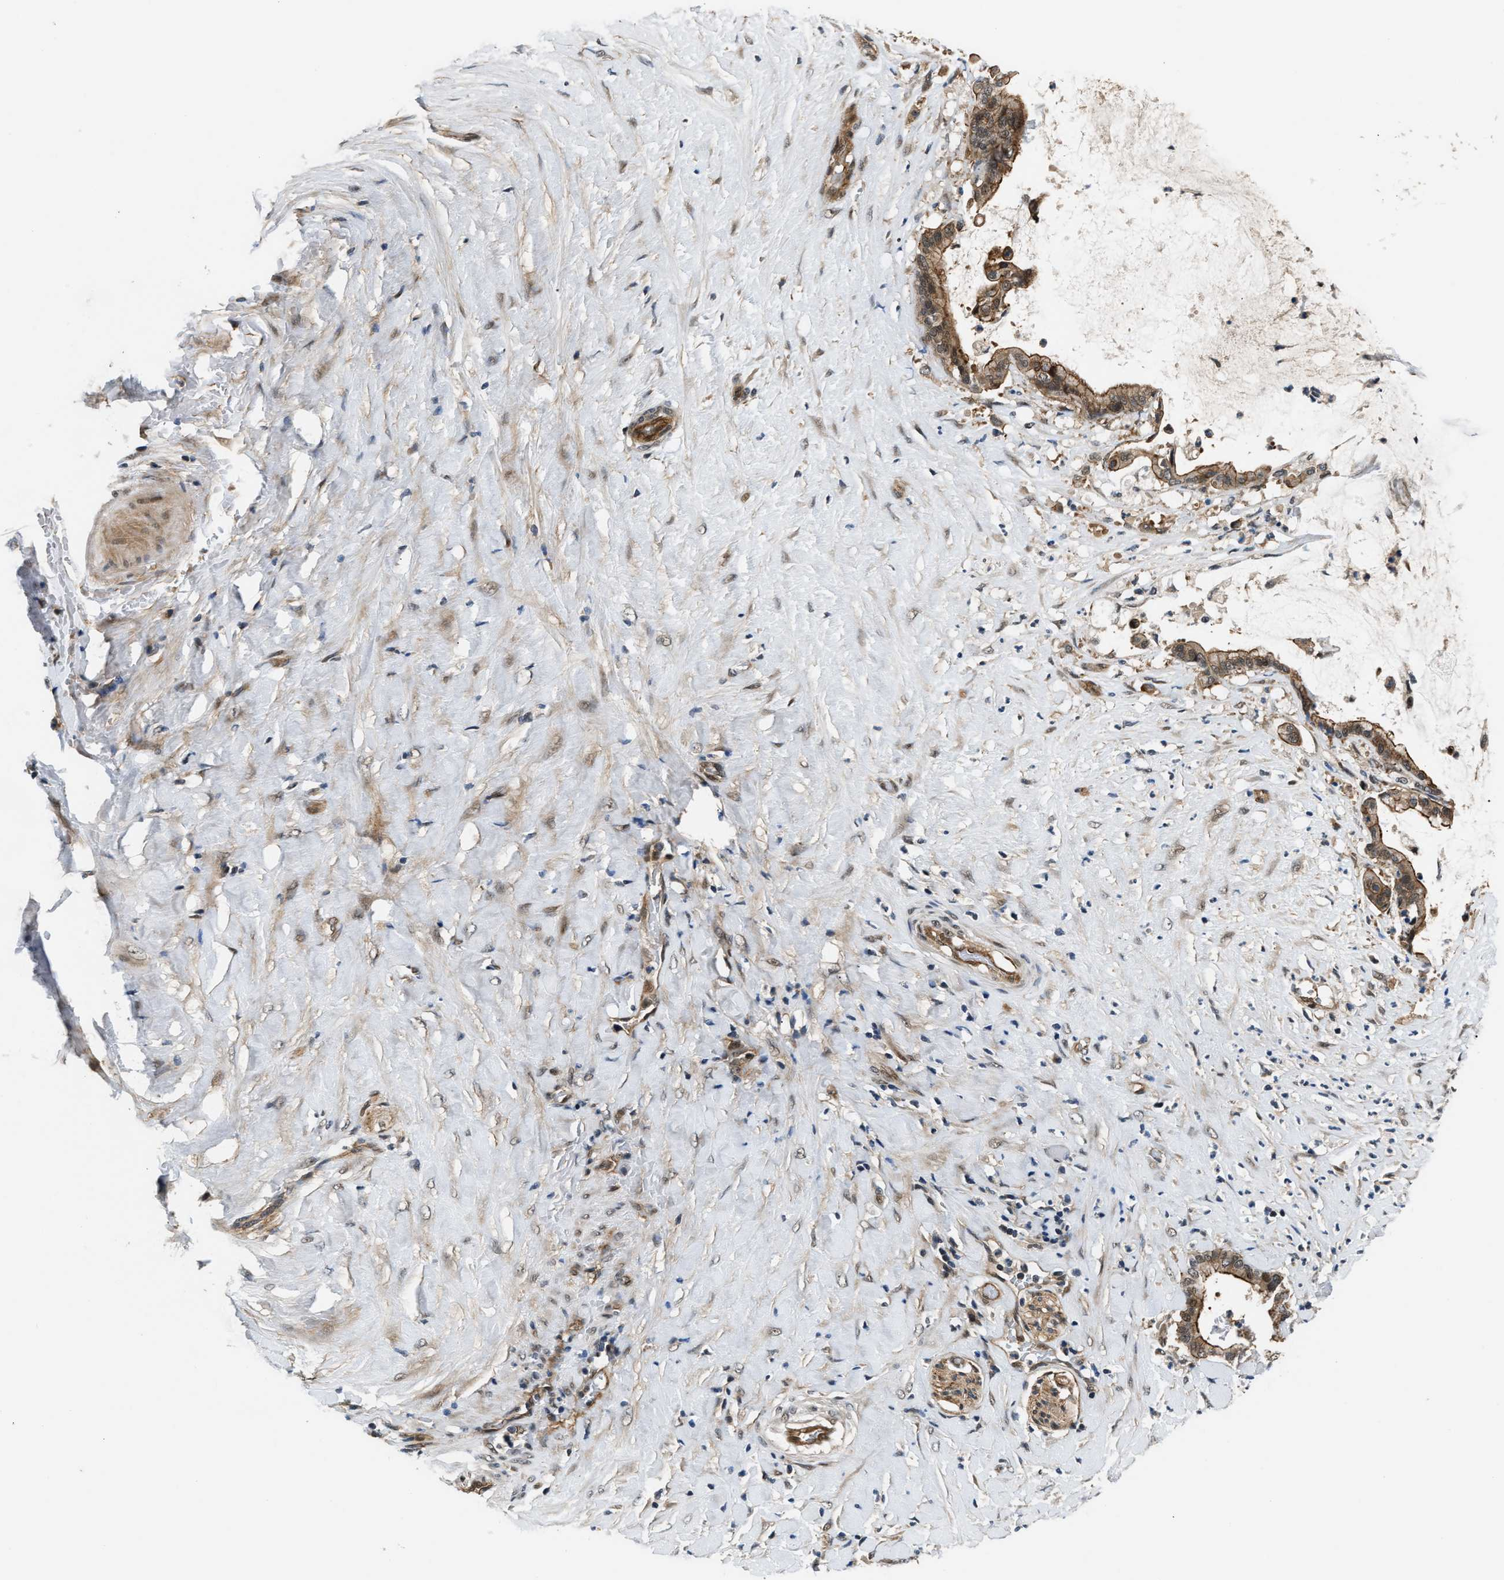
{"staining": {"intensity": "moderate", "quantity": ">75%", "location": "cytoplasmic/membranous"}, "tissue": "pancreatic cancer", "cell_type": "Tumor cells", "image_type": "cancer", "snomed": [{"axis": "morphology", "description": "Adenocarcinoma, NOS"}, {"axis": "topography", "description": "Pancreas"}], "caption": "Brown immunohistochemical staining in pancreatic cancer (adenocarcinoma) displays moderate cytoplasmic/membranous expression in approximately >75% of tumor cells.", "gene": "COPS2", "patient": {"sex": "male", "age": 41}}